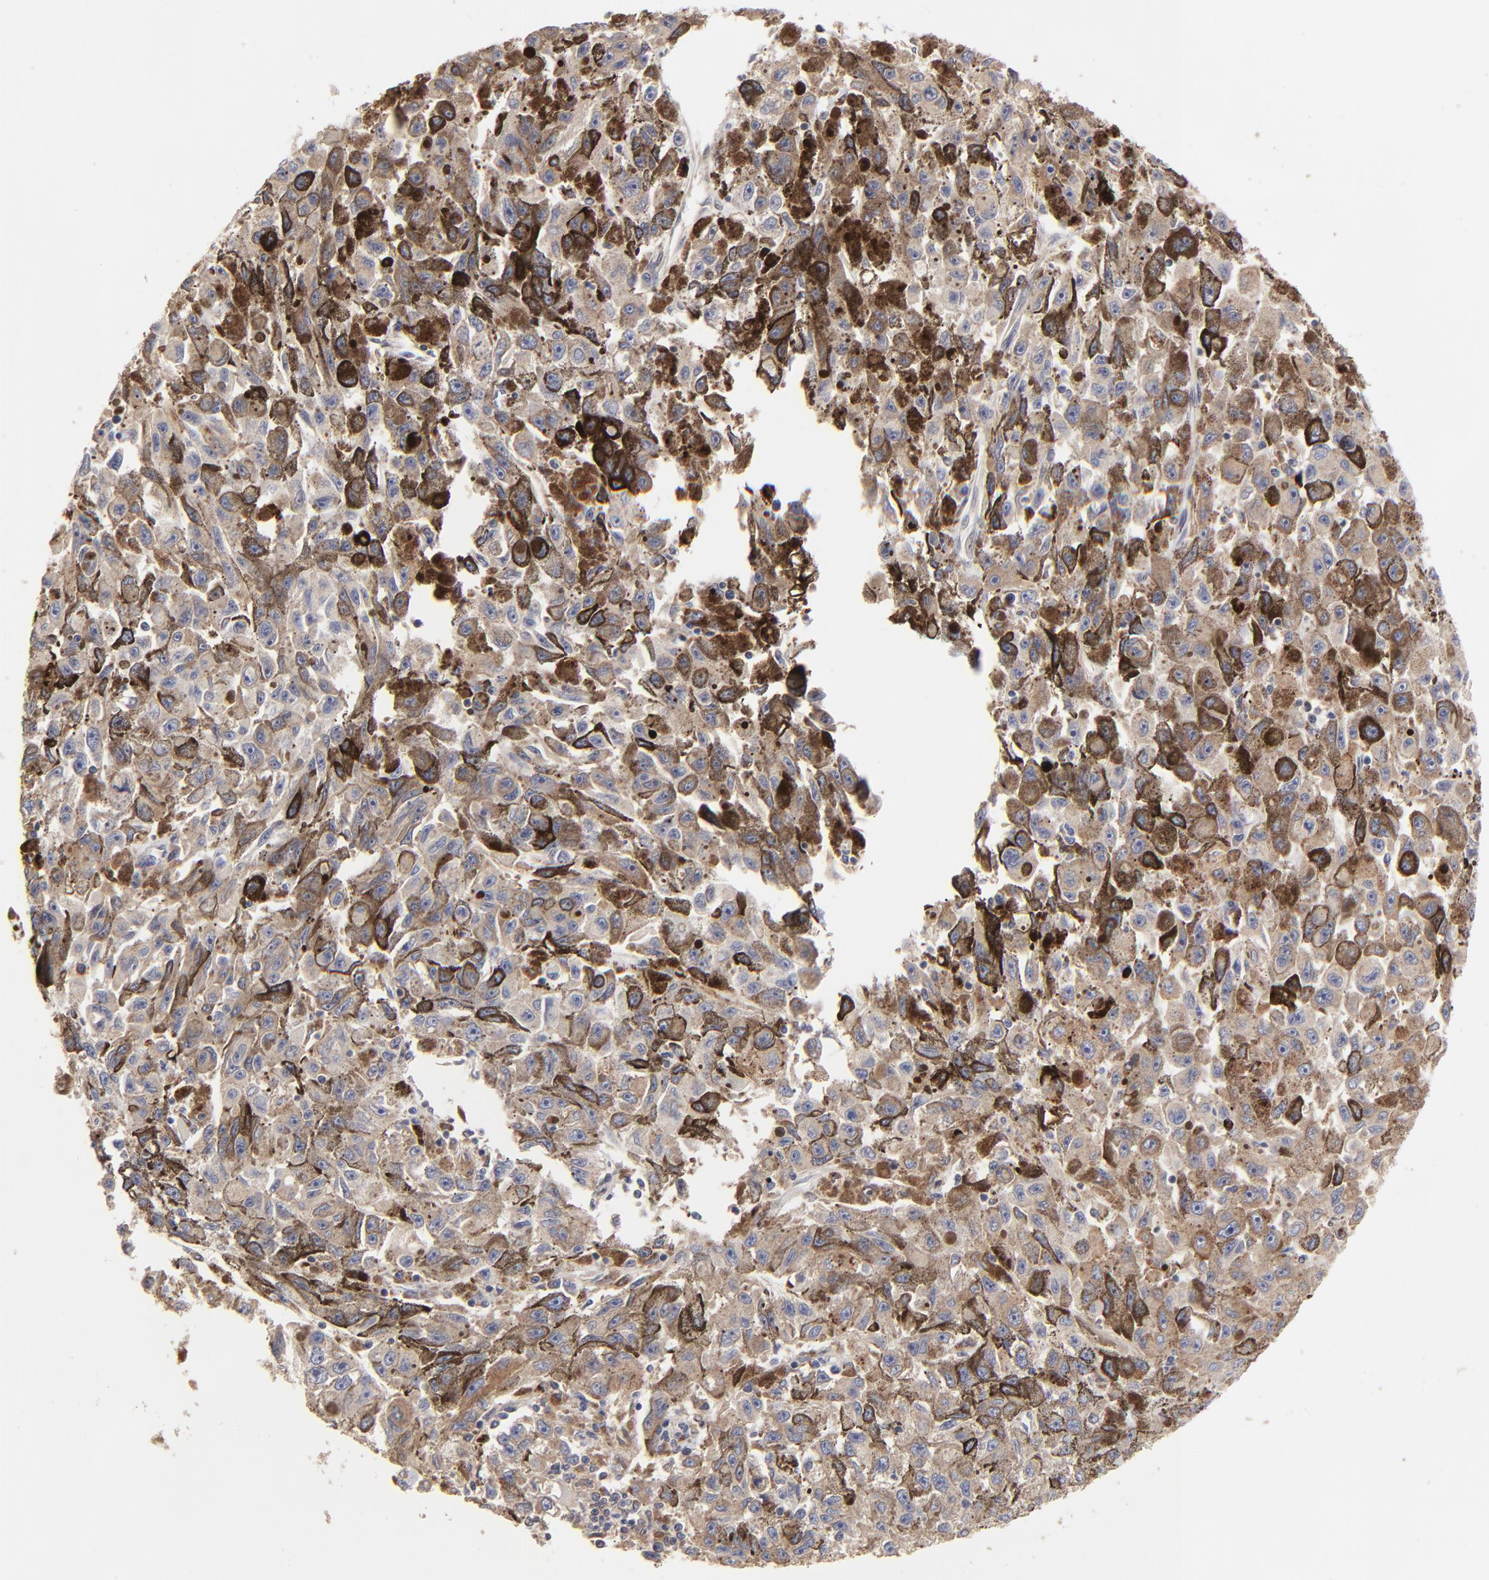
{"staining": {"intensity": "negative", "quantity": "none", "location": "none"}, "tissue": "melanoma", "cell_type": "Tumor cells", "image_type": "cancer", "snomed": [{"axis": "morphology", "description": "Malignant melanoma, NOS"}, {"axis": "topography", "description": "Skin"}], "caption": "IHC of malignant melanoma displays no positivity in tumor cells.", "gene": "ELP2", "patient": {"sex": "female", "age": 104}}